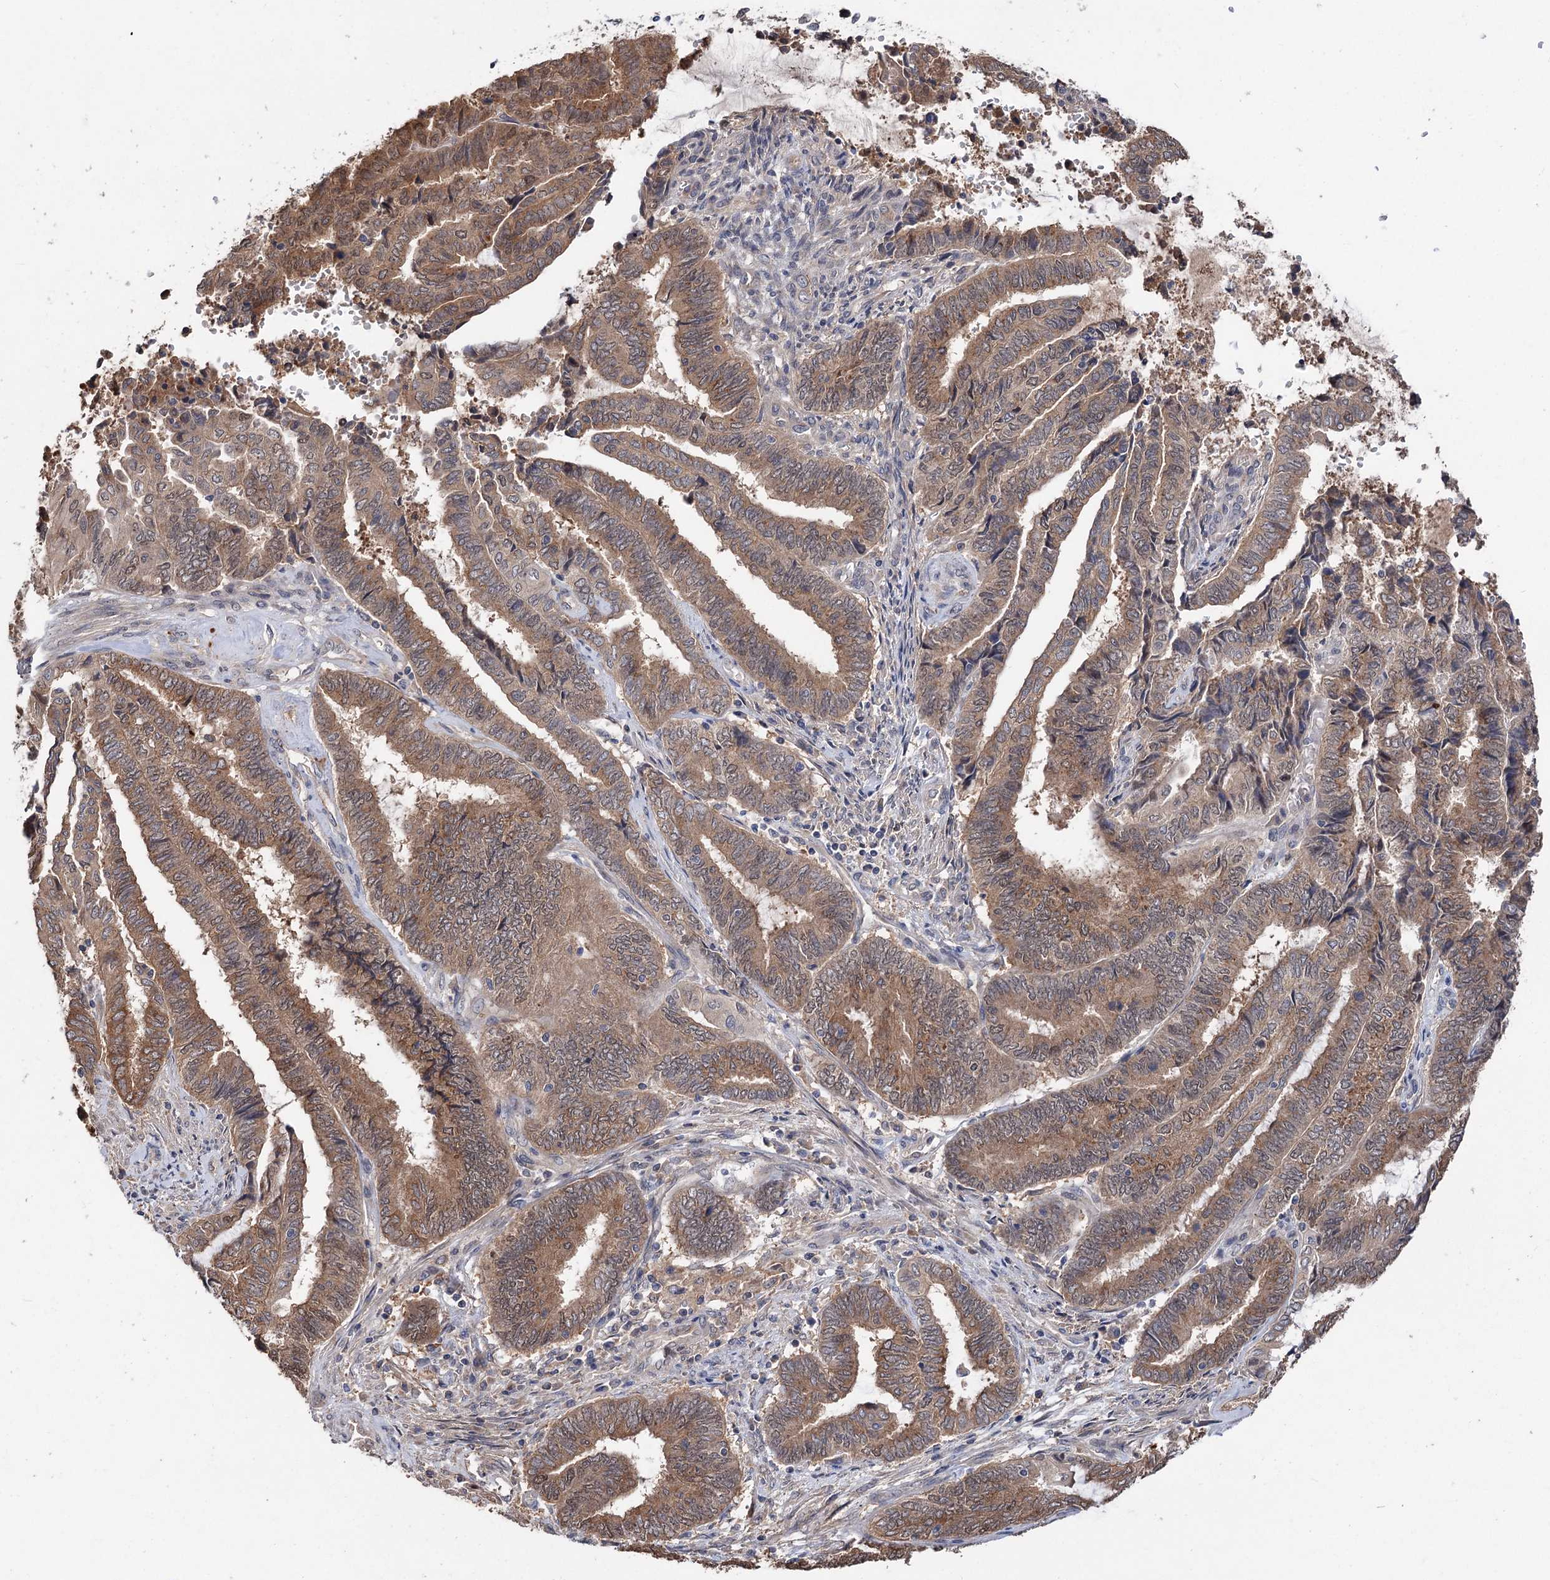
{"staining": {"intensity": "moderate", "quantity": ">75%", "location": "cytoplasmic/membranous,nuclear"}, "tissue": "endometrial cancer", "cell_type": "Tumor cells", "image_type": "cancer", "snomed": [{"axis": "morphology", "description": "Adenocarcinoma, NOS"}, {"axis": "topography", "description": "Uterus"}, {"axis": "topography", "description": "Endometrium"}], "caption": "Protein positivity by IHC displays moderate cytoplasmic/membranous and nuclear positivity in approximately >75% of tumor cells in endometrial adenocarcinoma. (Brightfield microscopy of DAB IHC at high magnification).", "gene": "NUDCD2", "patient": {"sex": "female", "age": 70}}